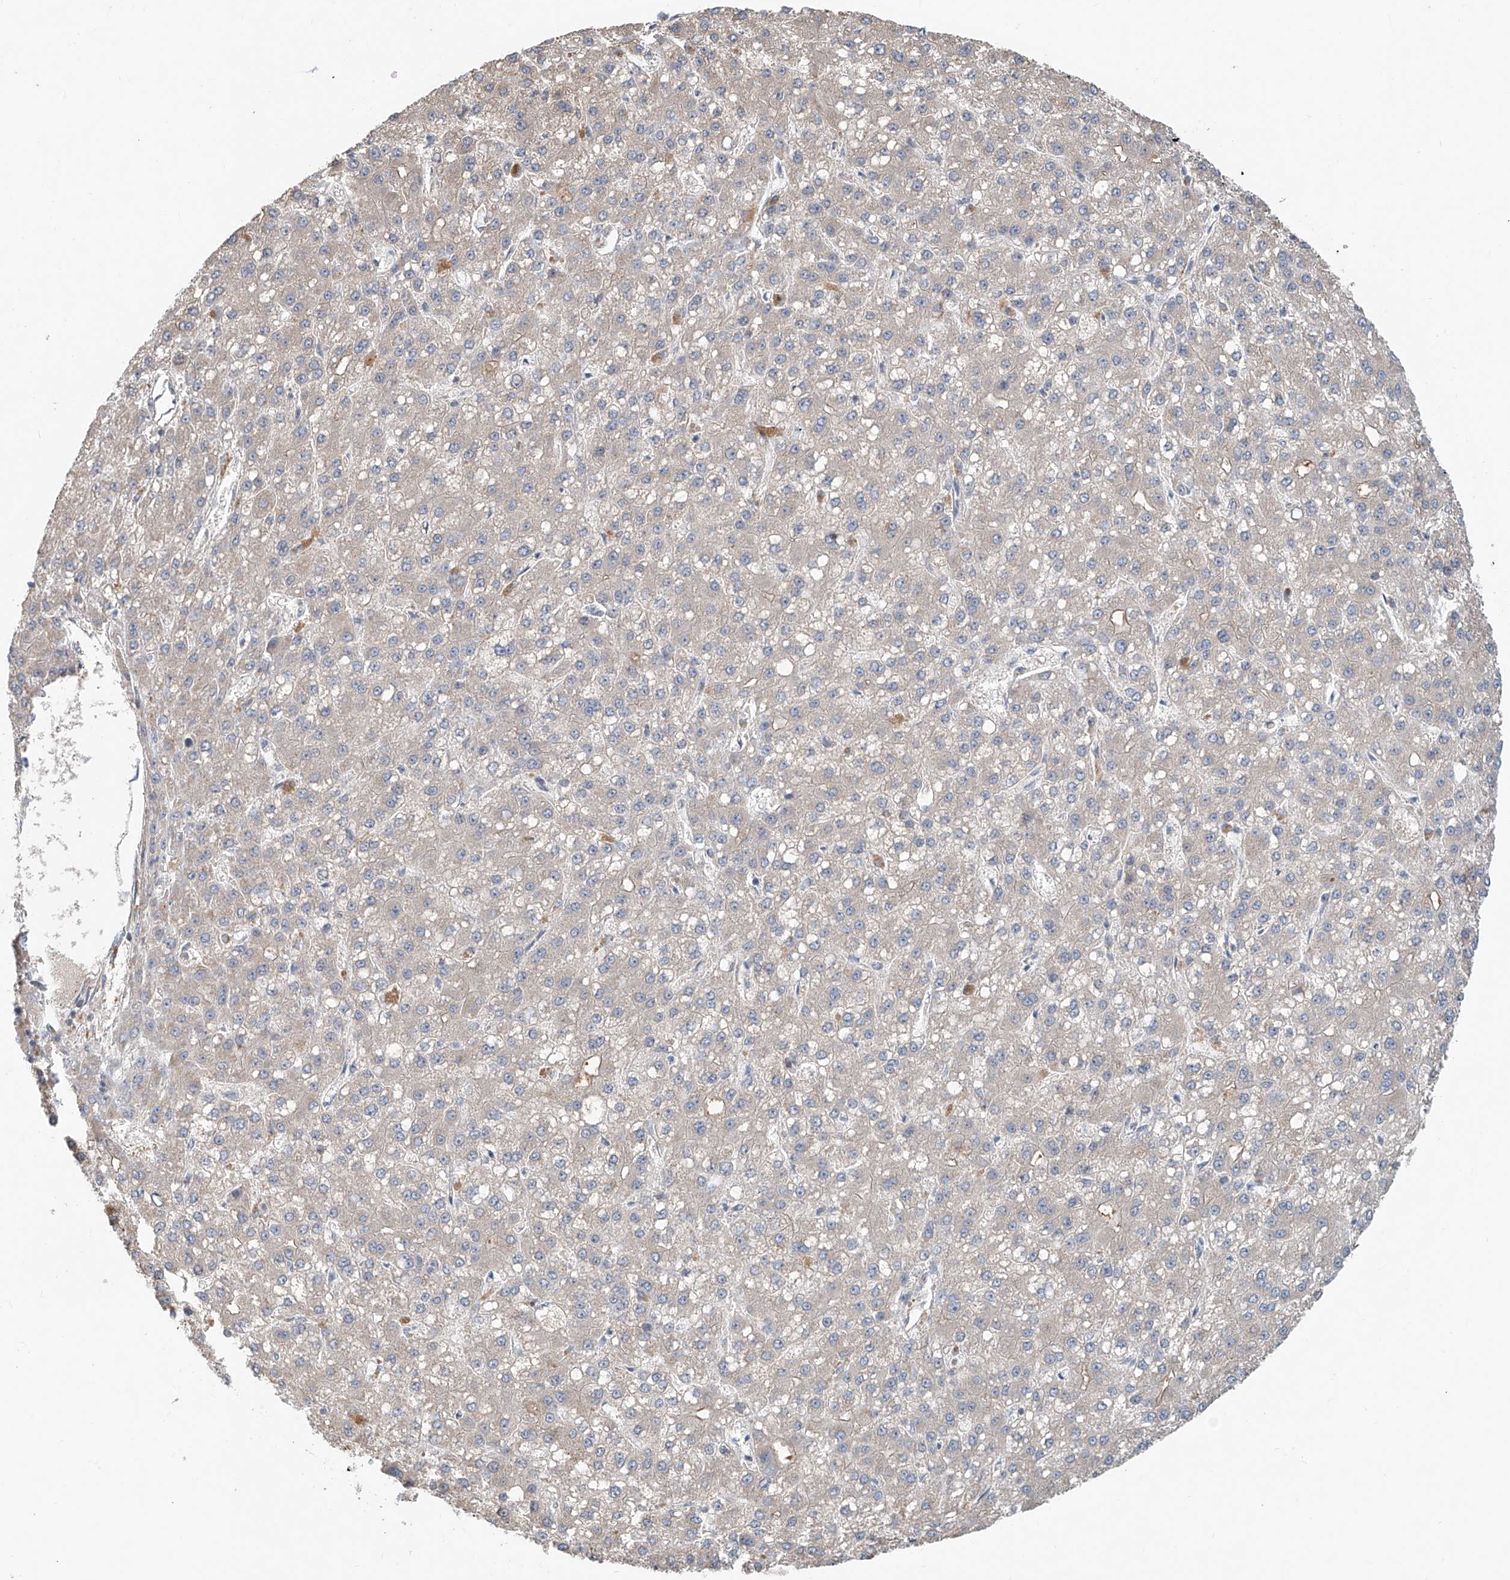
{"staining": {"intensity": "weak", "quantity": "<25%", "location": "cytoplasmic/membranous"}, "tissue": "liver cancer", "cell_type": "Tumor cells", "image_type": "cancer", "snomed": [{"axis": "morphology", "description": "Carcinoma, Hepatocellular, NOS"}, {"axis": "topography", "description": "Liver"}], "caption": "Tumor cells are negative for protein expression in human liver cancer.", "gene": "ADAM23", "patient": {"sex": "male", "age": 67}}